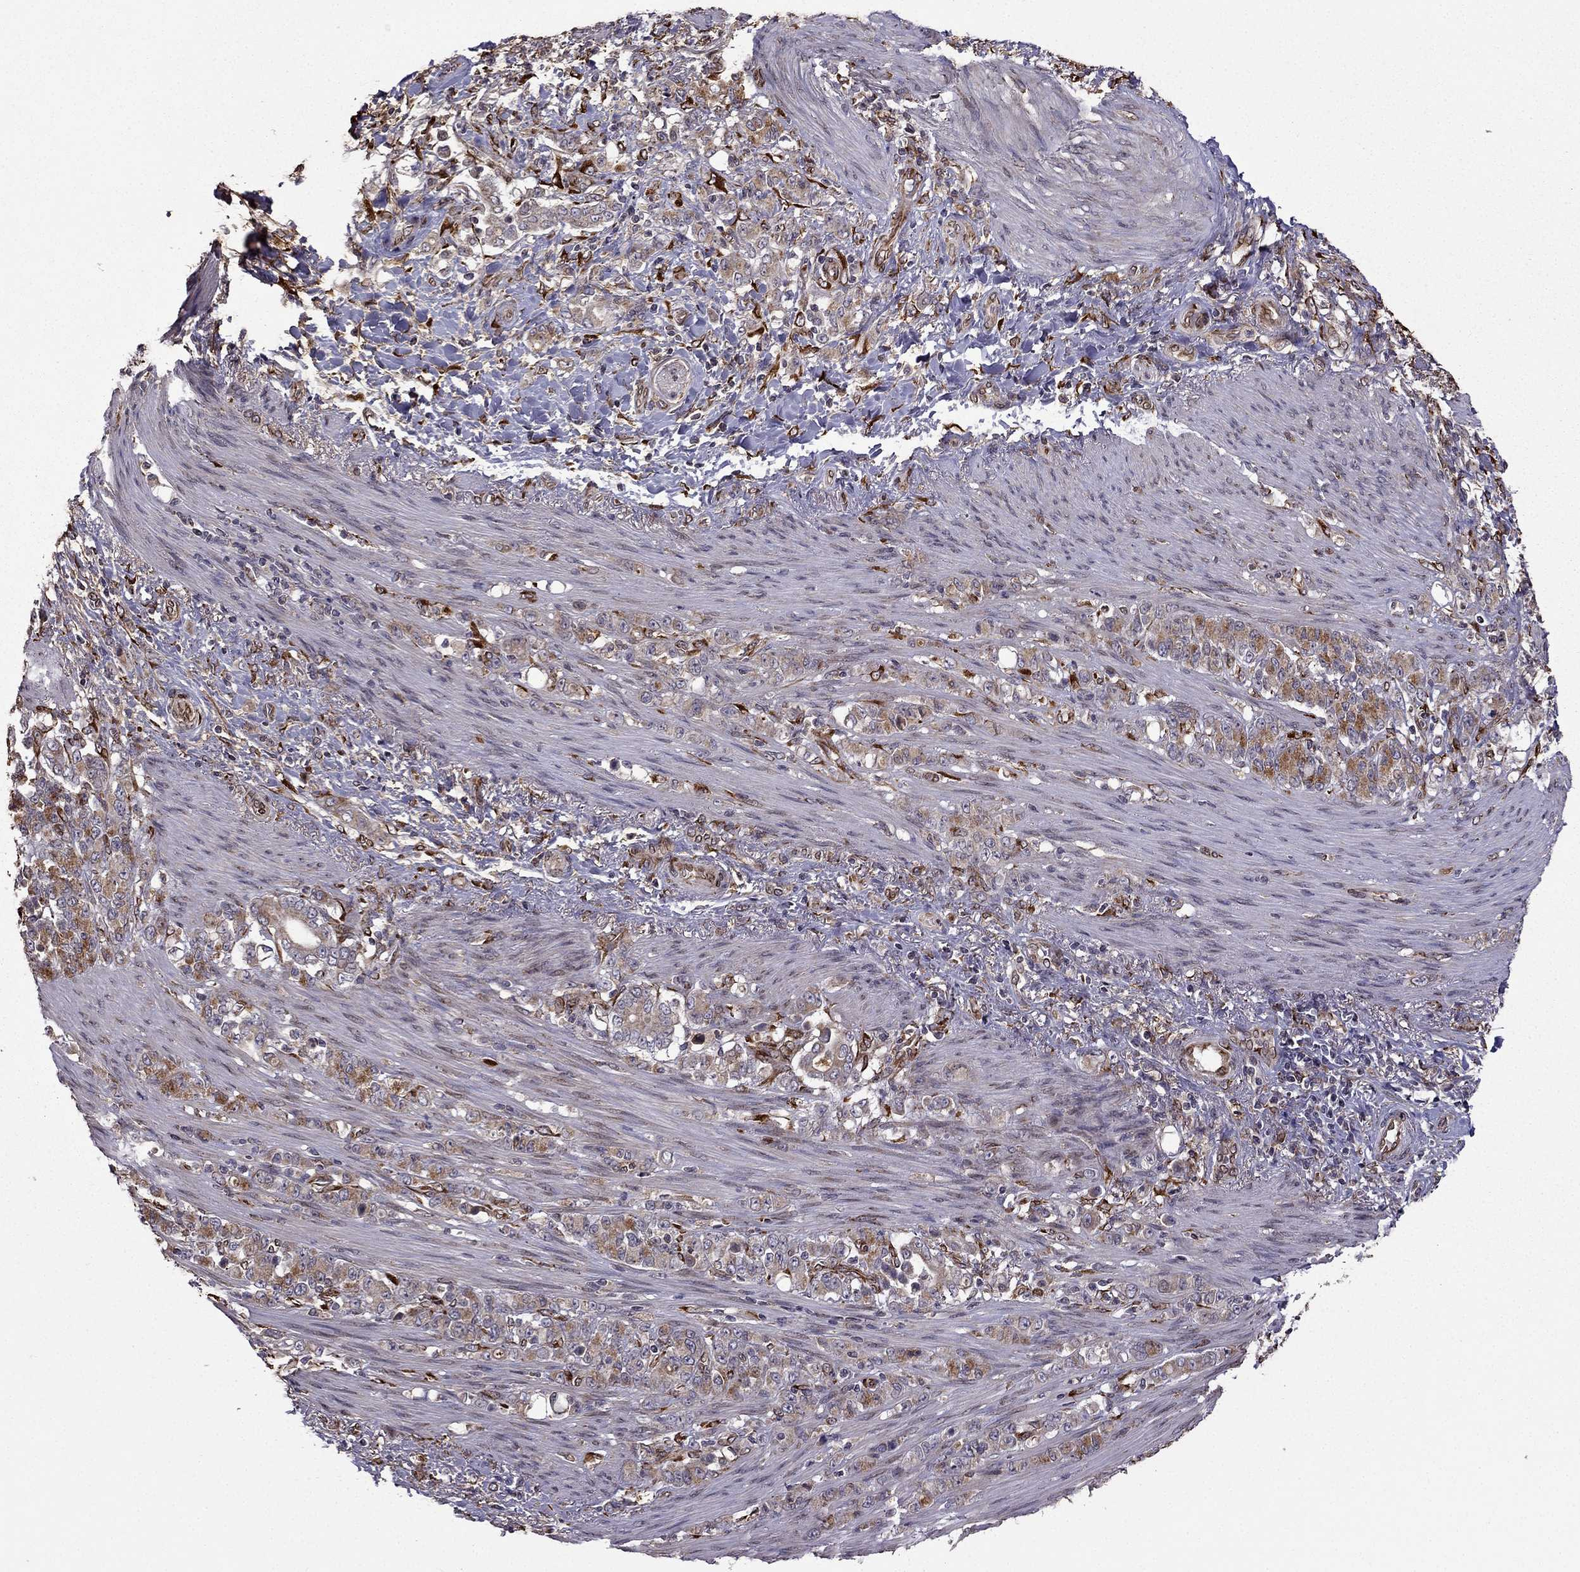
{"staining": {"intensity": "moderate", "quantity": ">75%", "location": "cytoplasmic/membranous"}, "tissue": "stomach cancer", "cell_type": "Tumor cells", "image_type": "cancer", "snomed": [{"axis": "morphology", "description": "Adenocarcinoma, NOS"}, {"axis": "topography", "description": "Stomach"}], "caption": "Adenocarcinoma (stomach) stained for a protein reveals moderate cytoplasmic/membranous positivity in tumor cells.", "gene": "IKBIP", "patient": {"sex": "female", "age": 79}}